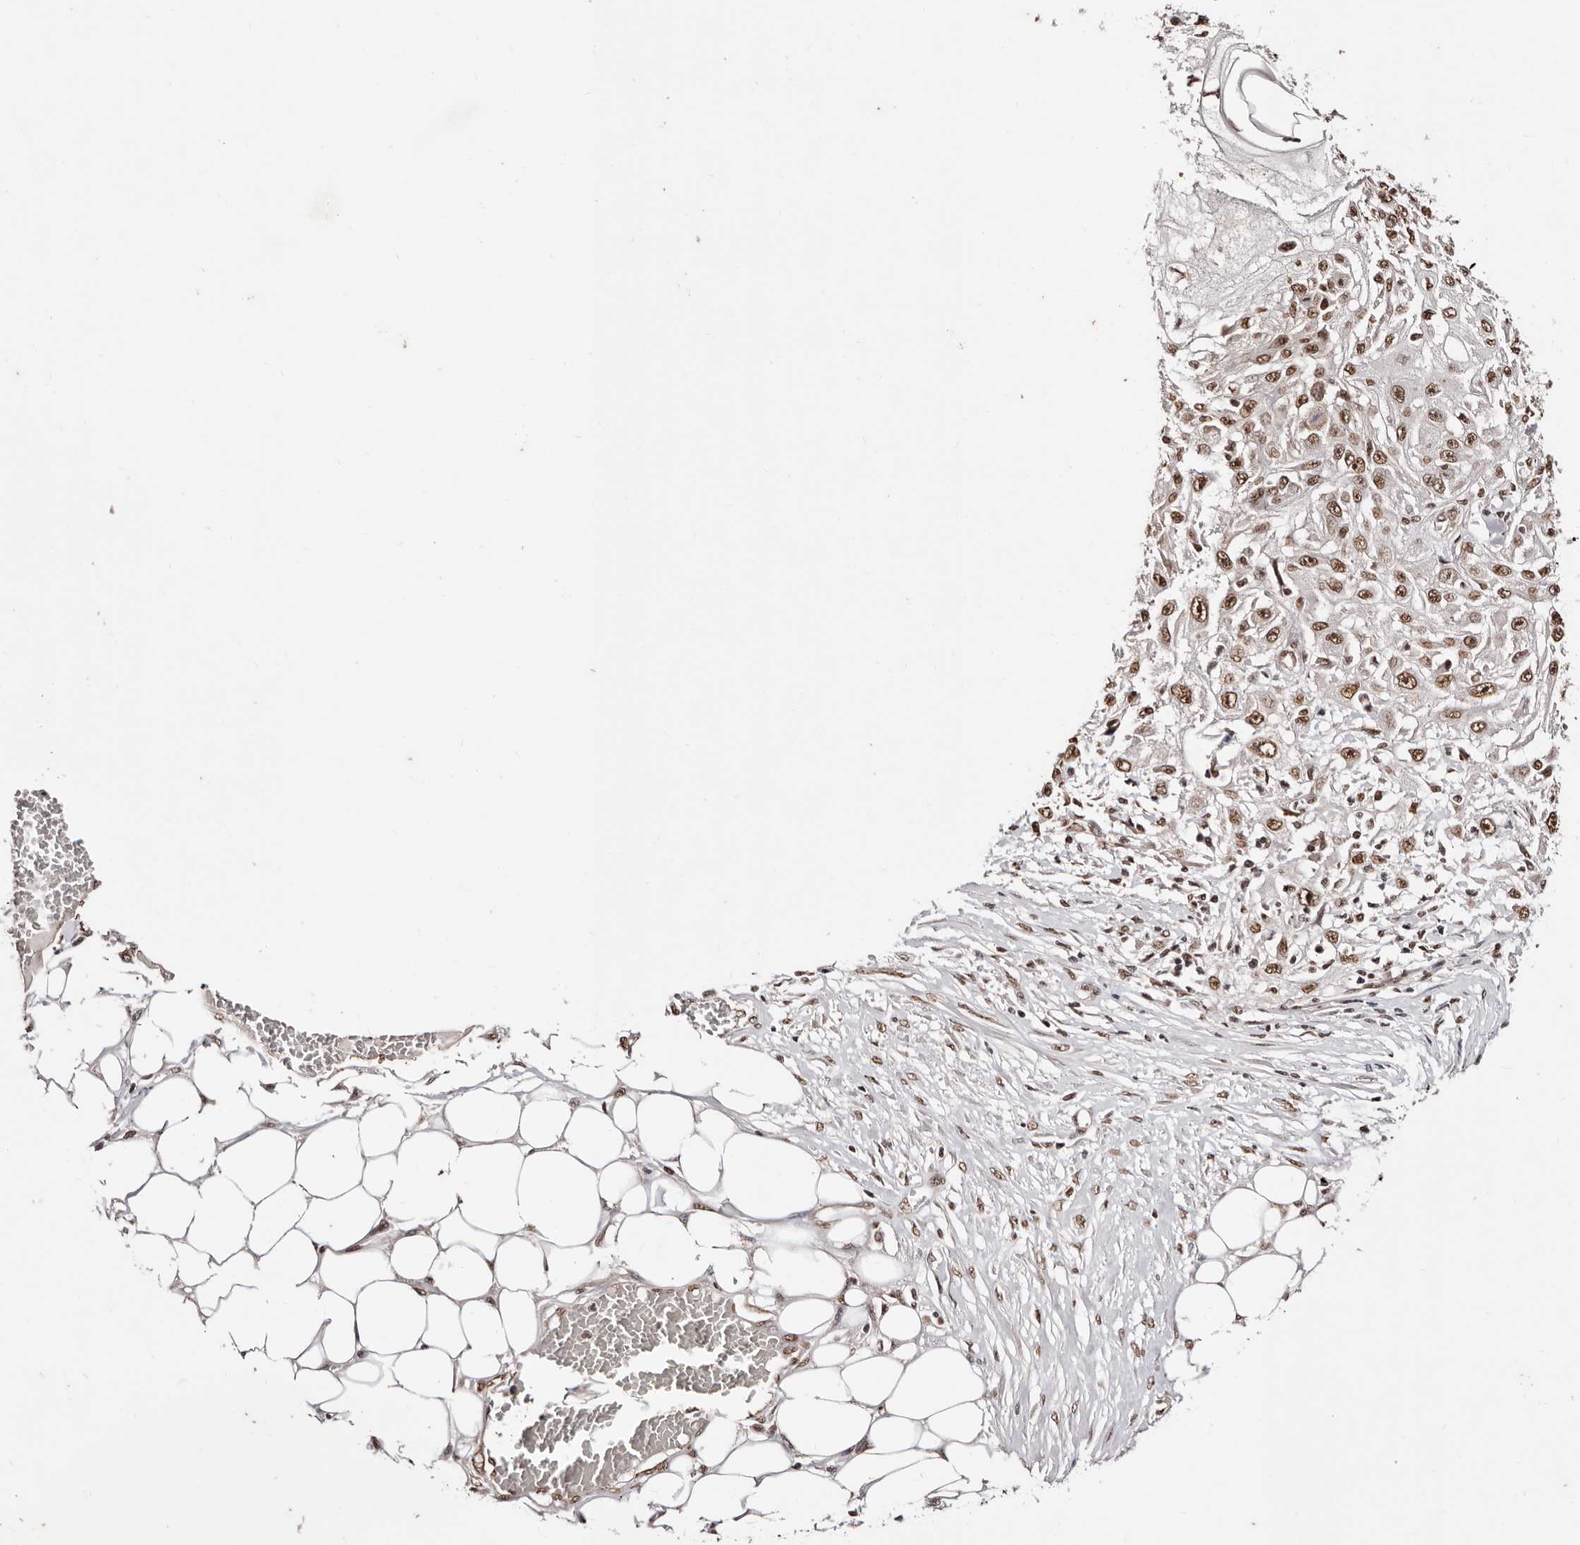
{"staining": {"intensity": "moderate", "quantity": ">75%", "location": "nuclear"}, "tissue": "skin cancer", "cell_type": "Tumor cells", "image_type": "cancer", "snomed": [{"axis": "morphology", "description": "Squamous cell carcinoma, NOS"}, {"axis": "morphology", "description": "Squamous cell carcinoma, metastatic, NOS"}, {"axis": "topography", "description": "Skin"}, {"axis": "topography", "description": "Lymph node"}], "caption": "Tumor cells demonstrate medium levels of moderate nuclear staining in approximately >75% of cells in skin cancer (metastatic squamous cell carcinoma).", "gene": "BICRAL", "patient": {"sex": "male", "age": 75}}